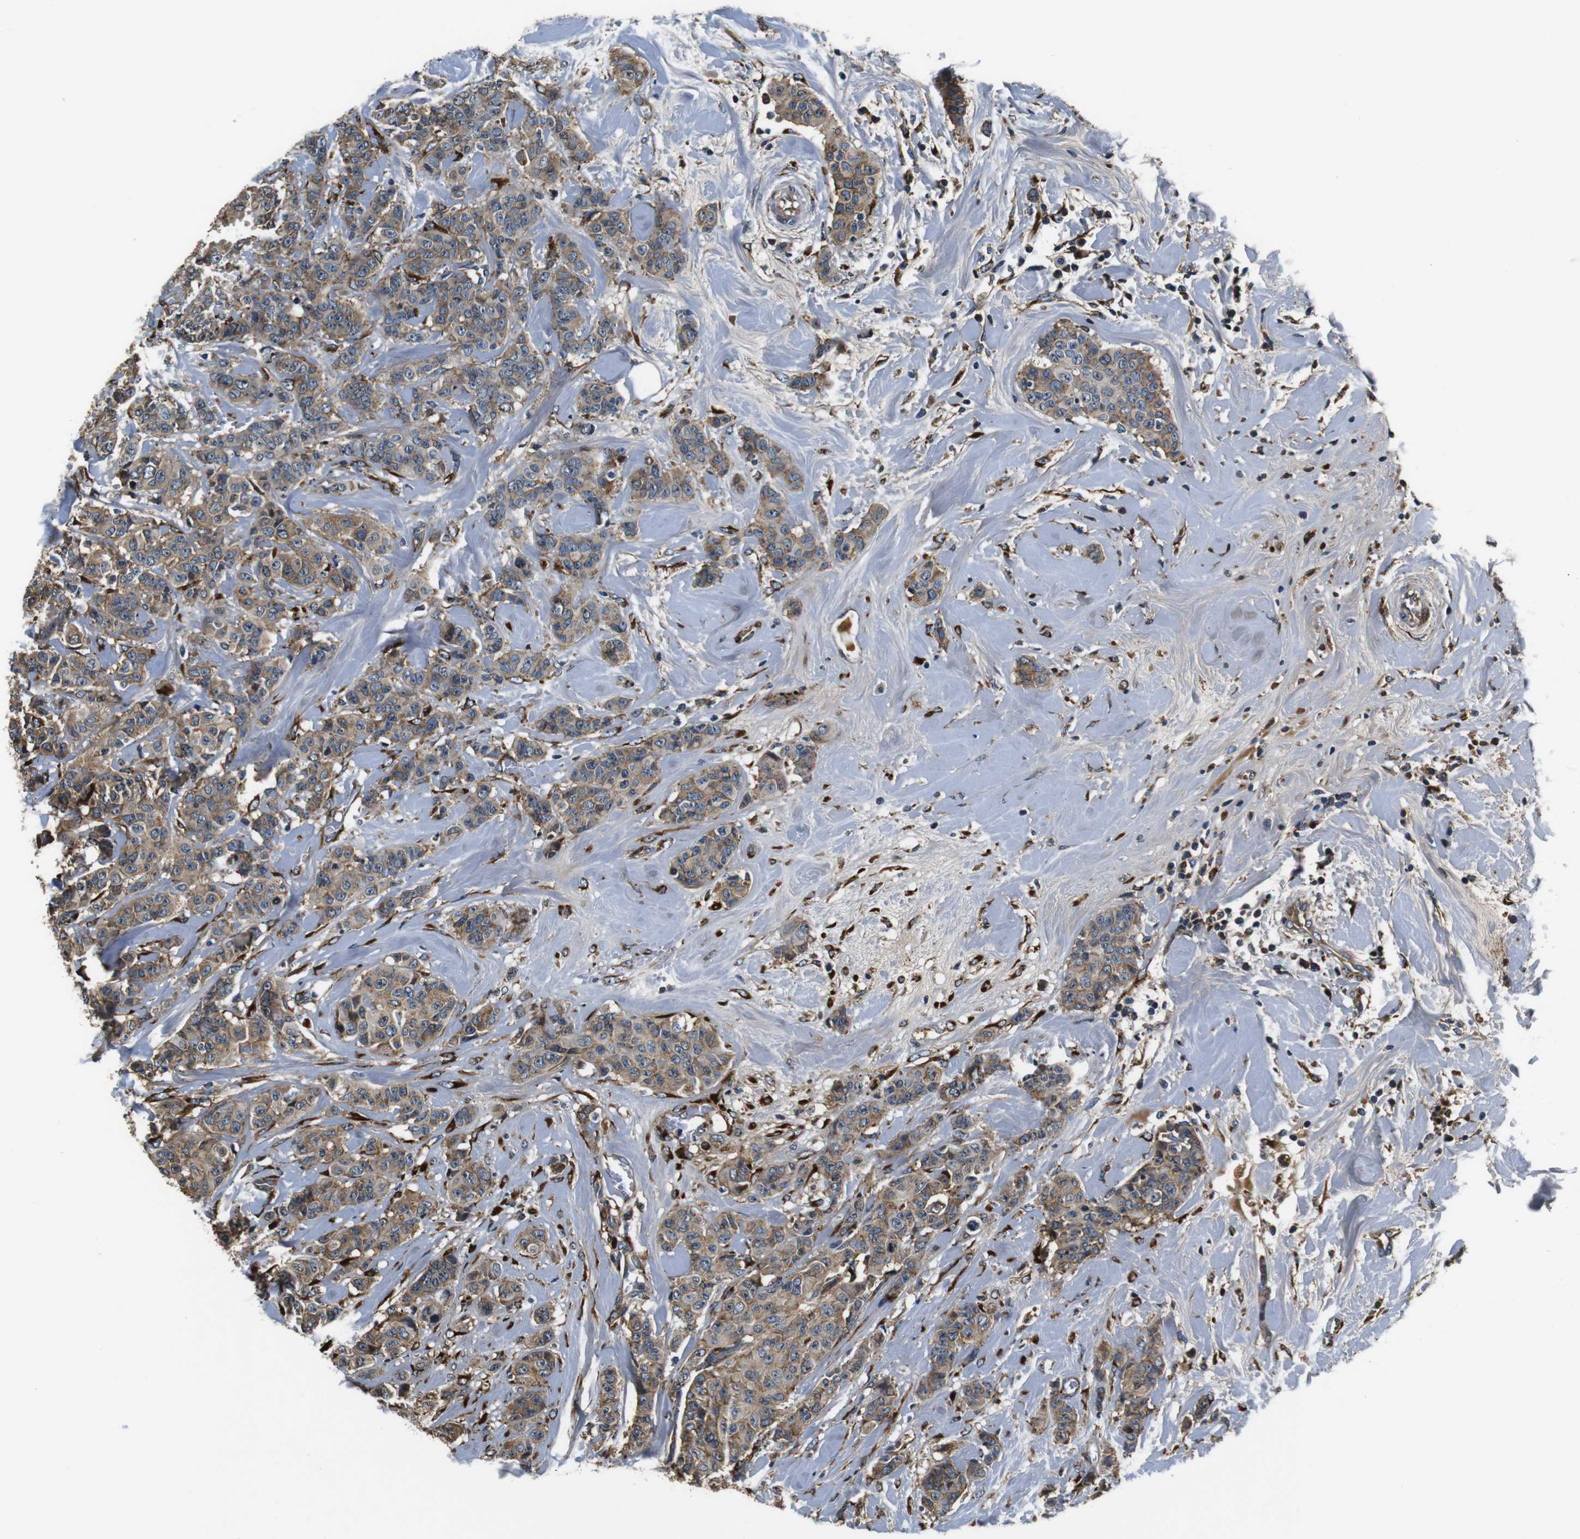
{"staining": {"intensity": "moderate", "quantity": ">75%", "location": "cytoplasmic/membranous"}, "tissue": "breast cancer", "cell_type": "Tumor cells", "image_type": "cancer", "snomed": [{"axis": "morphology", "description": "Normal tissue, NOS"}, {"axis": "morphology", "description": "Duct carcinoma"}, {"axis": "topography", "description": "Breast"}], "caption": "A histopathology image of breast invasive ductal carcinoma stained for a protein shows moderate cytoplasmic/membranous brown staining in tumor cells. Ihc stains the protein in brown and the nuclei are stained blue.", "gene": "COL1A1", "patient": {"sex": "female", "age": 40}}